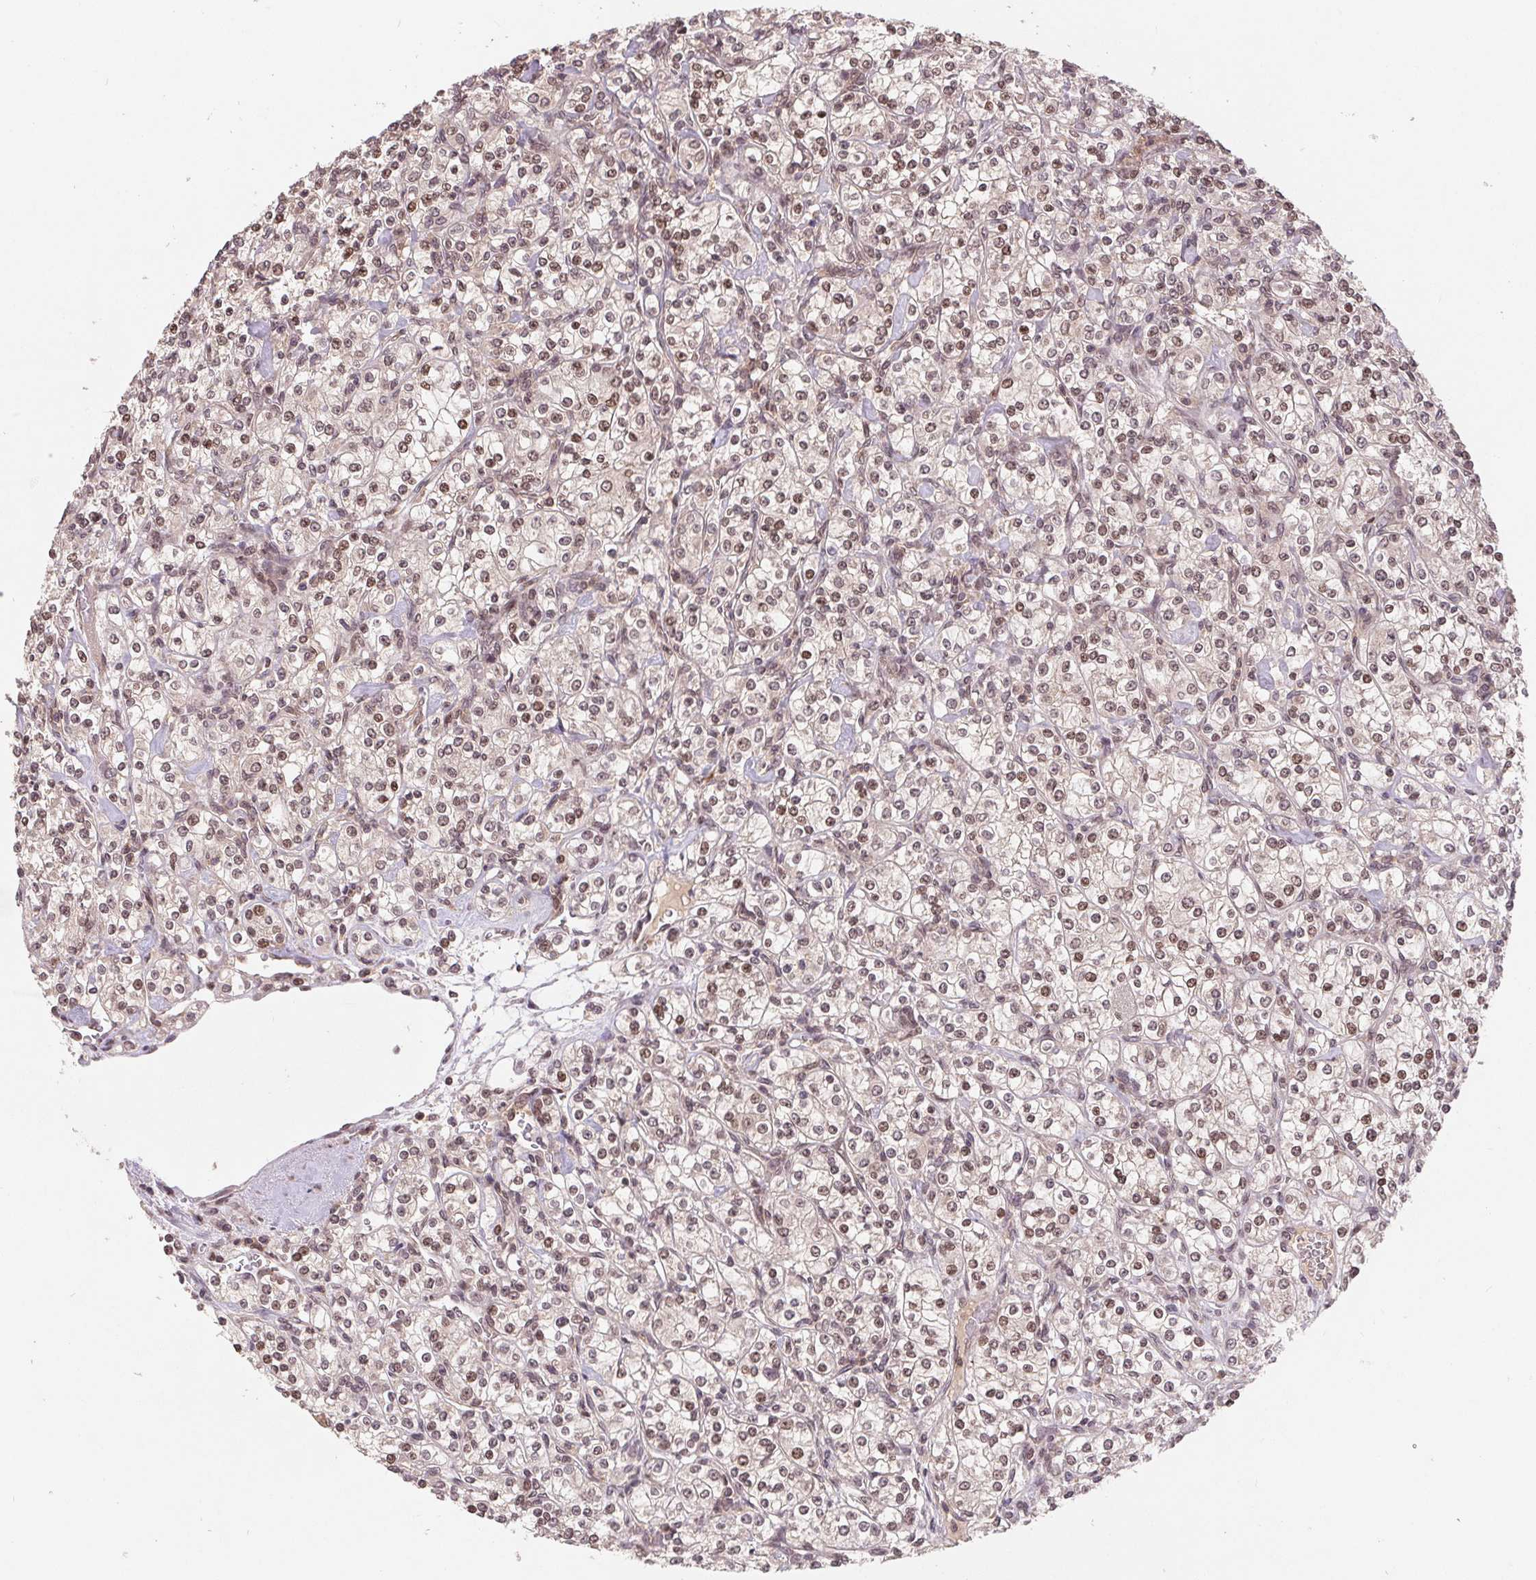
{"staining": {"intensity": "moderate", "quantity": ">75%", "location": "nuclear"}, "tissue": "renal cancer", "cell_type": "Tumor cells", "image_type": "cancer", "snomed": [{"axis": "morphology", "description": "Adenocarcinoma, NOS"}, {"axis": "topography", "description": "Kidney"}], "caption": "Moderate nuclear staining for a protein is appreciated in about >75% of tumor cells of renal cancer (adenocarcinoma) using immunohistochemistry (IHC).", "gene": "HMGN3", "patient": {"sex": "male", "age": 77}}